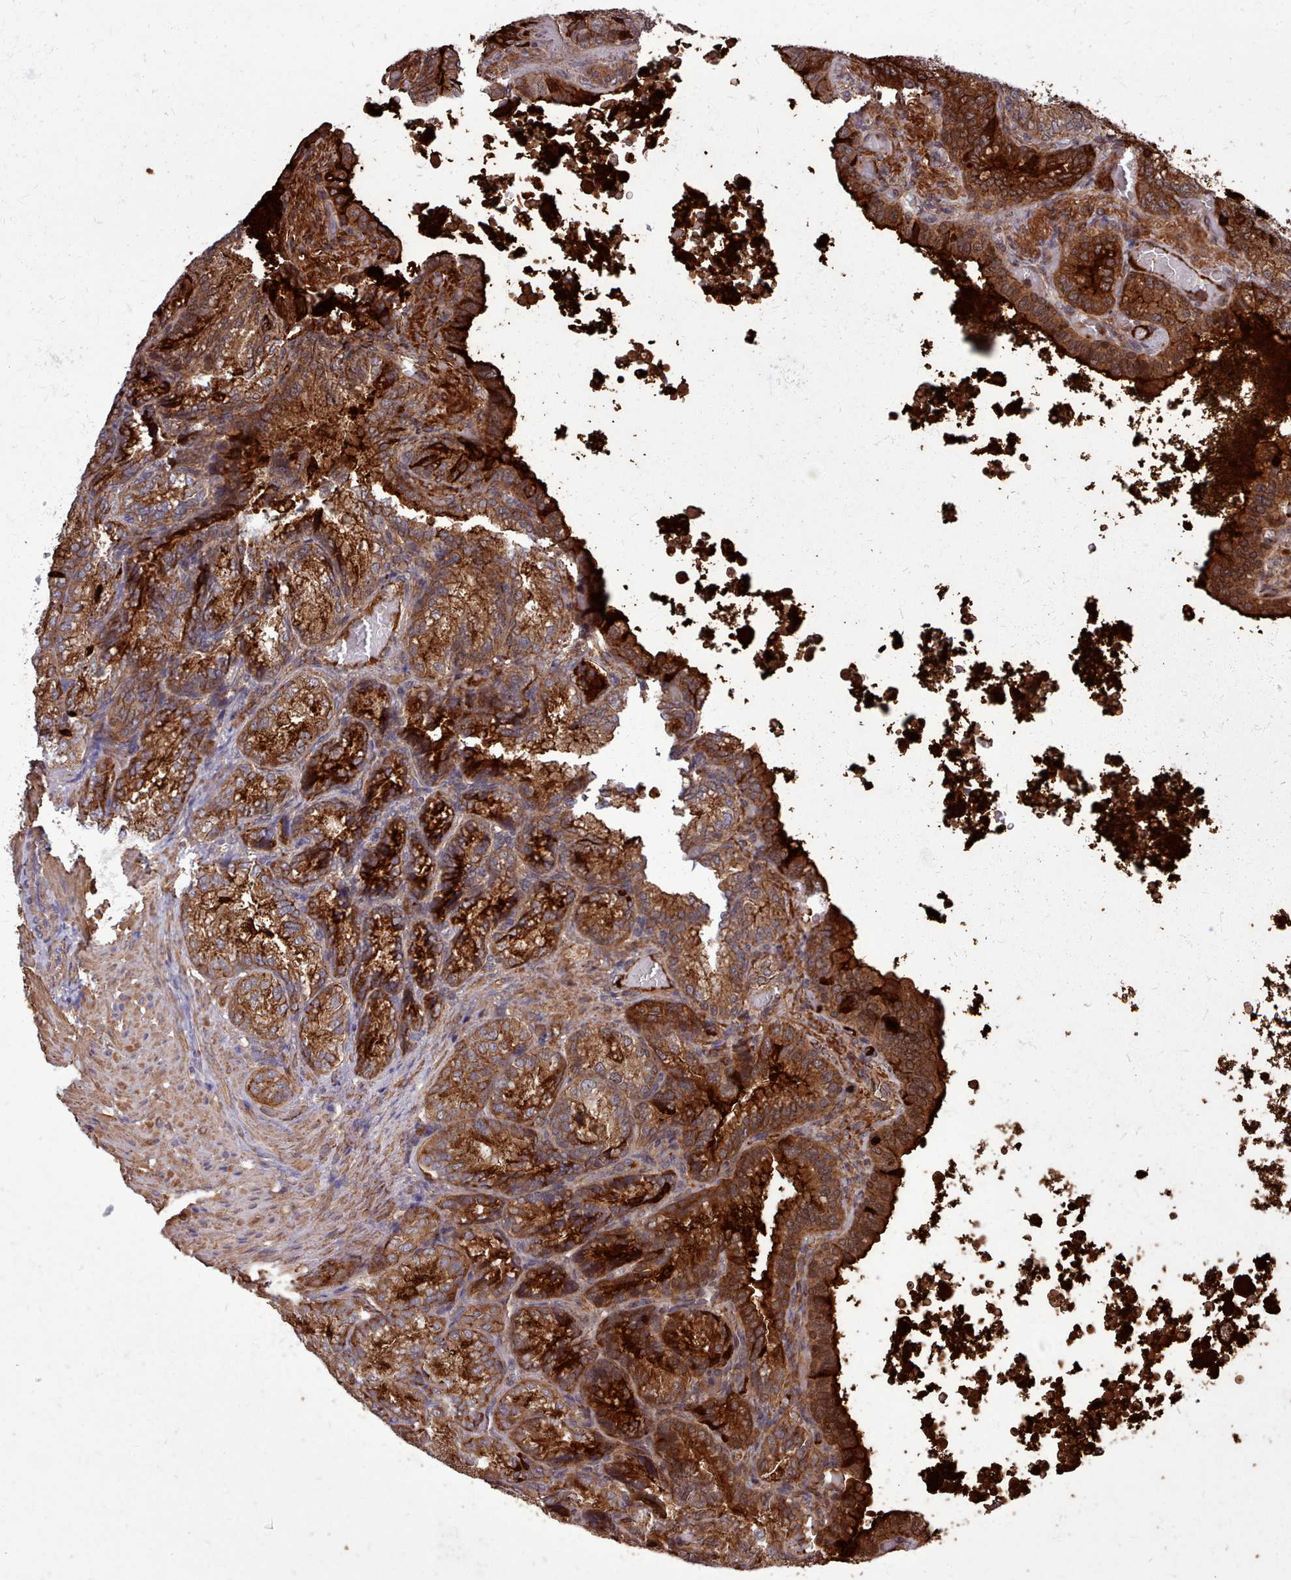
{"staining": {"intensity": "strong", "quantity": ">75%", "location": "cytoplasmic/membranous"}, "tissue": "seminal vesicle", "cell_type": "Glandular cells", "image_type": "normal", "snomed": [{"axis": "morphology", "description": "Normal tissue, NOS"}, {"axis": "topography", "description": "Seminal veicle"}], "caption": "Seminal vesicle stained with DAB immunohistochemistry (IHC) exhibits high levels of strong cytoplasmic/membranous staining in approximately >75% of glandular cells.", "gene": "STUB1", "patient": {"sex": "male", "age": 58}}